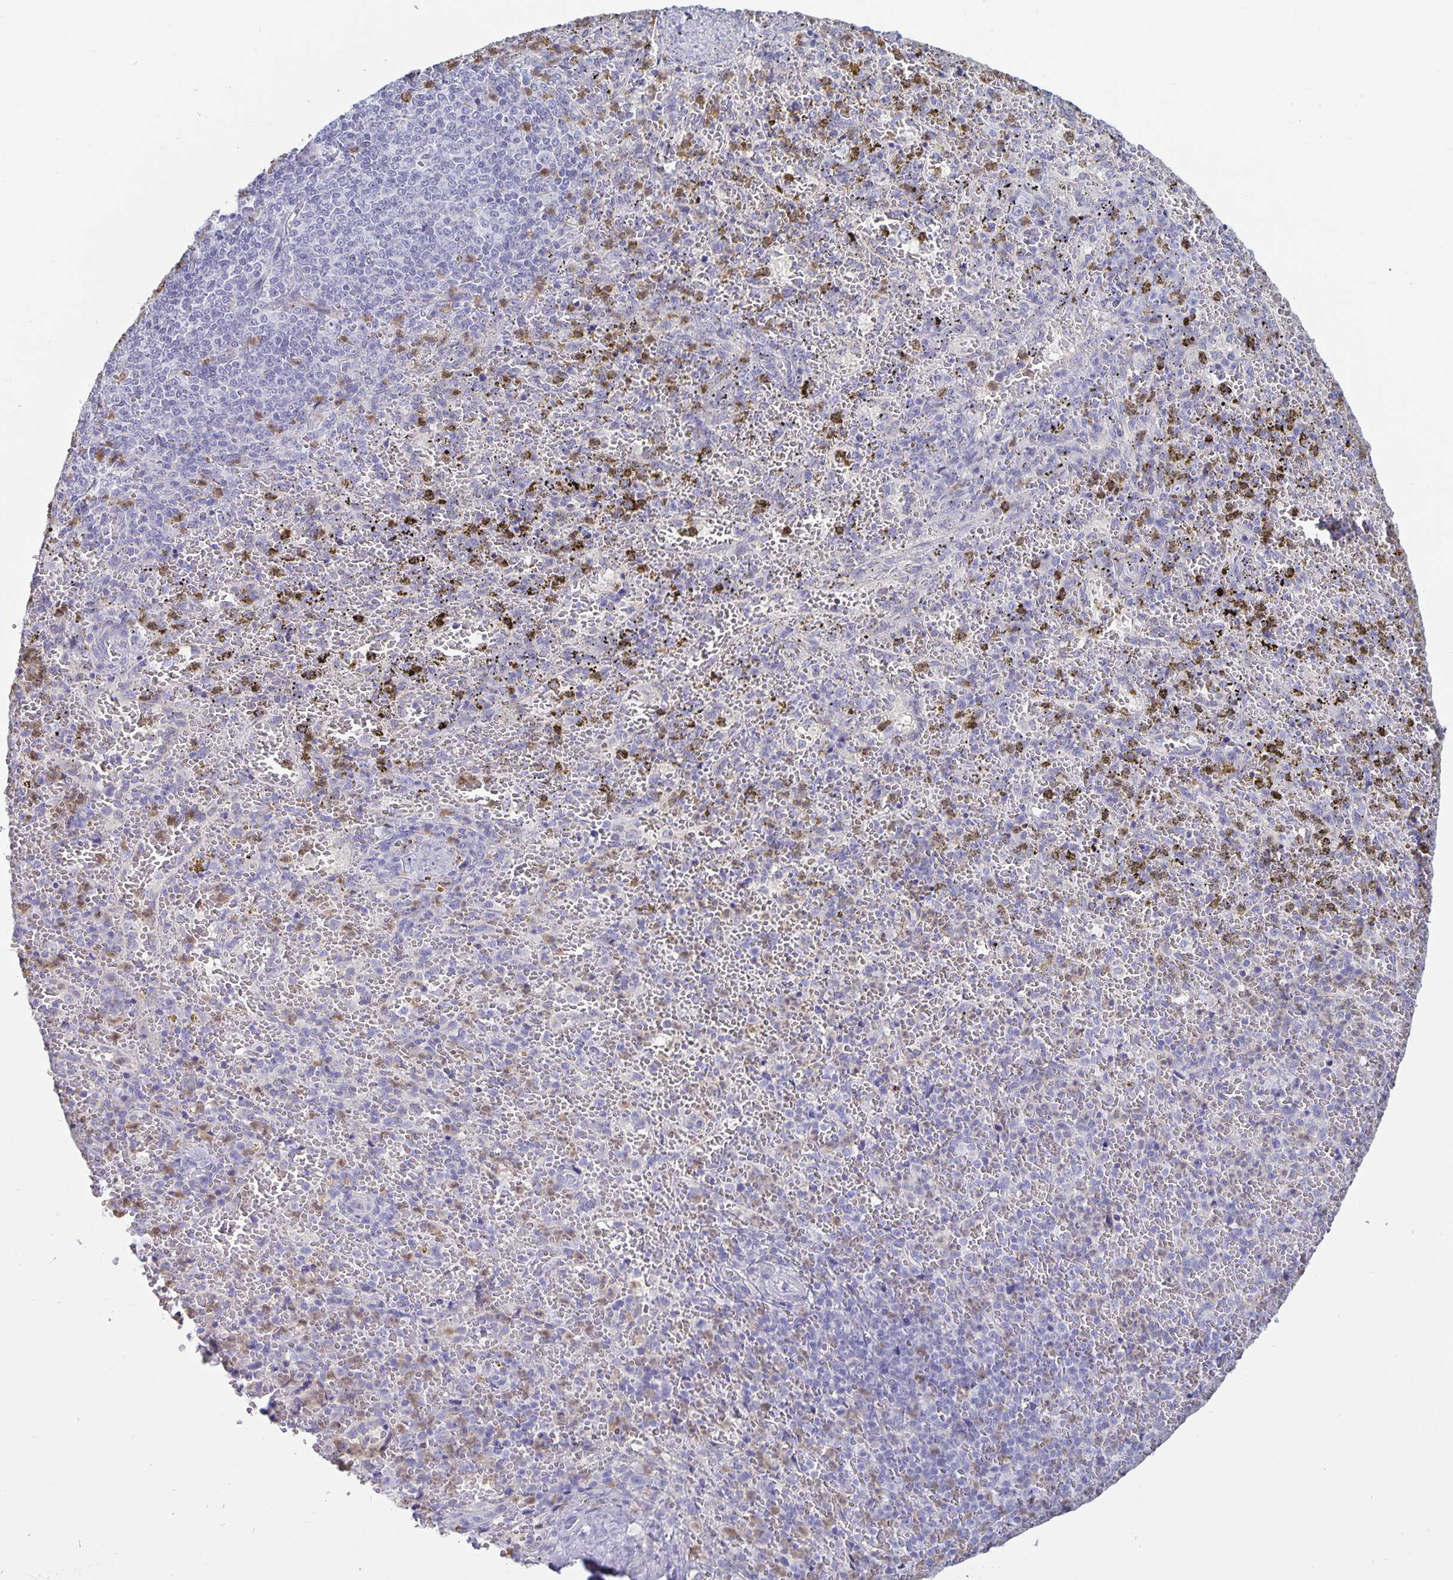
{"staining": {"intensity": "negative", "quantity": "none", "location": "none"}, "tissue": "spleen", "cell_type": "Cells in red pulp", "image_type": "normal", "snomed": [{"axis": "morphology", "description": "Normal tissue, NOS"}, {"axis": "topography", "description": "Spleen"}], "caption": "This is a micrograph of immunohistochemistry (IHC) staining of benign spleen, which shows no expression in cells in red pulp.", "gene": "PLCB3", "patient": {"sex": "female", "age": 50}}